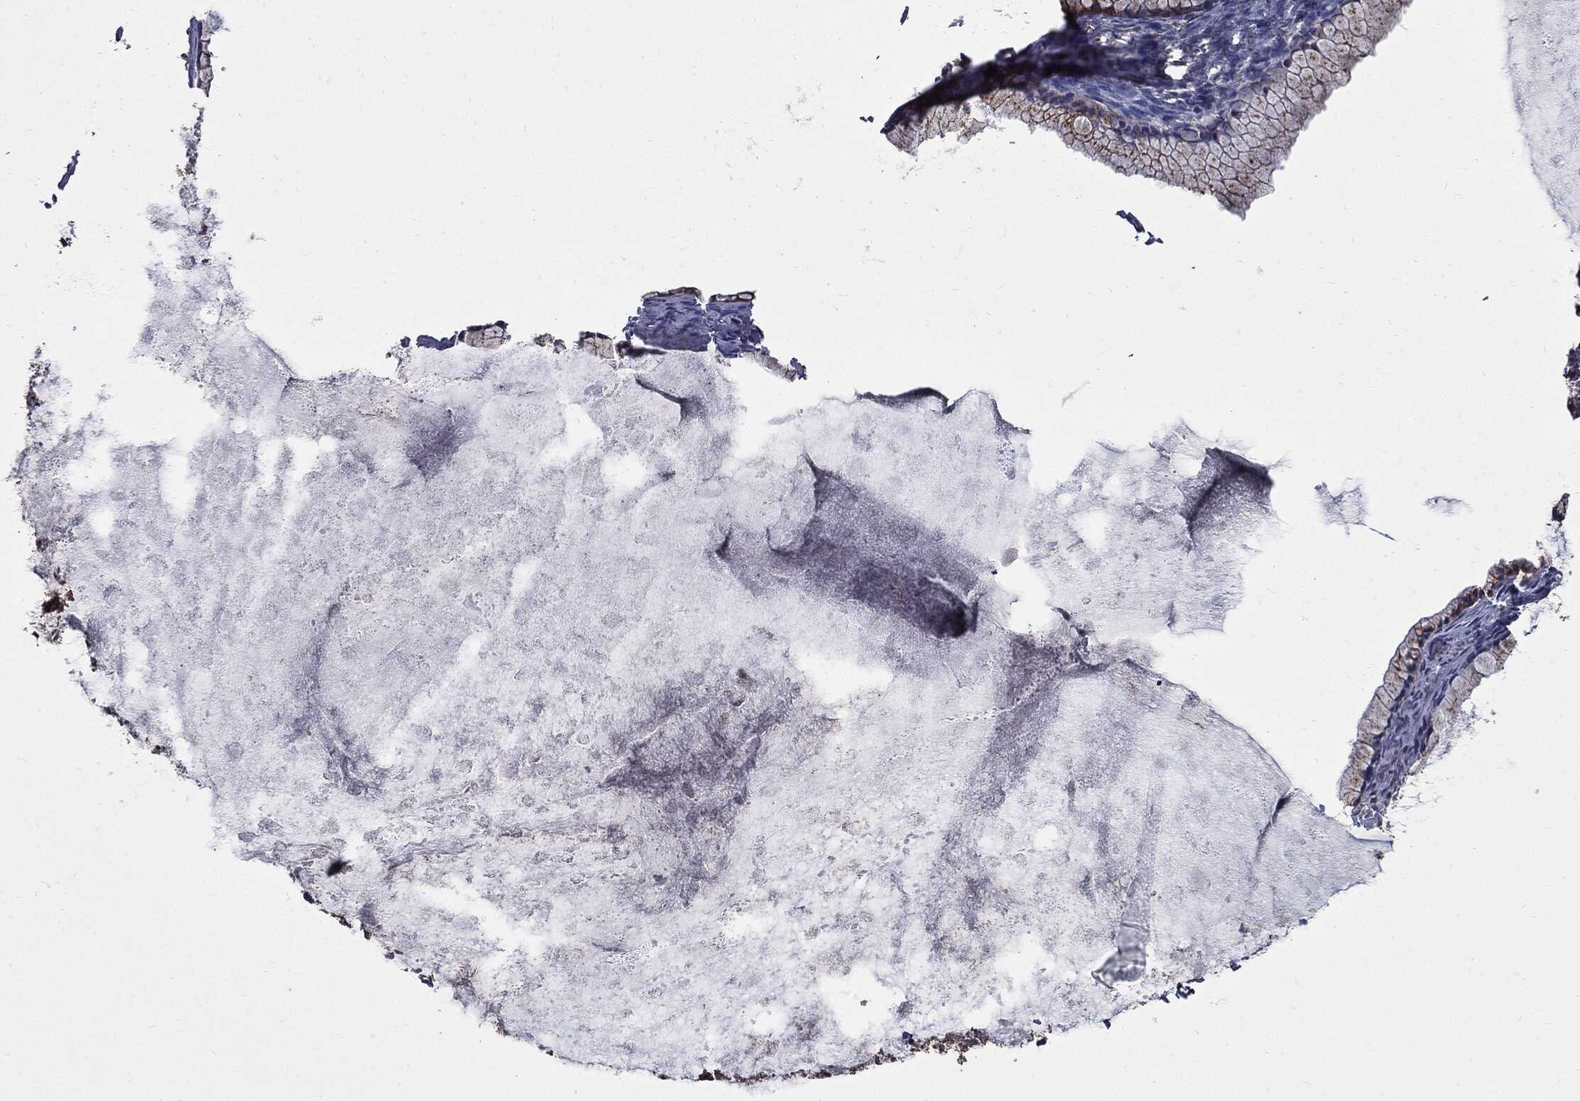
{"staining": {"intensity": "moderate", "quantity": "25%-75%", "location": "cytoplasmic/membranous"}, "tissue": "ovarian cancer", "cell_type": "Tumor cells", "image_type": "cancer", "snomed": [{"axis": "morphology", "description": "Cystadenocarcinoma, mucinous, NOS"}, {"axis": "topography", "description": "Ovary"}], "caption": "Immunohistochemistry (IHC) image of neoplastic tissue: mucinous cystadenocarcinoma (ovarian) stained using immunohistochemistry exhibits medium levels of moderate protein expression localized specifically in the cytoplasmic/membranous of tumor cells, appearing as a cytoplasmic/membranous brown color.", "gene": "PDCD6IP", "patient": {"sex": "female", "age": 41}}